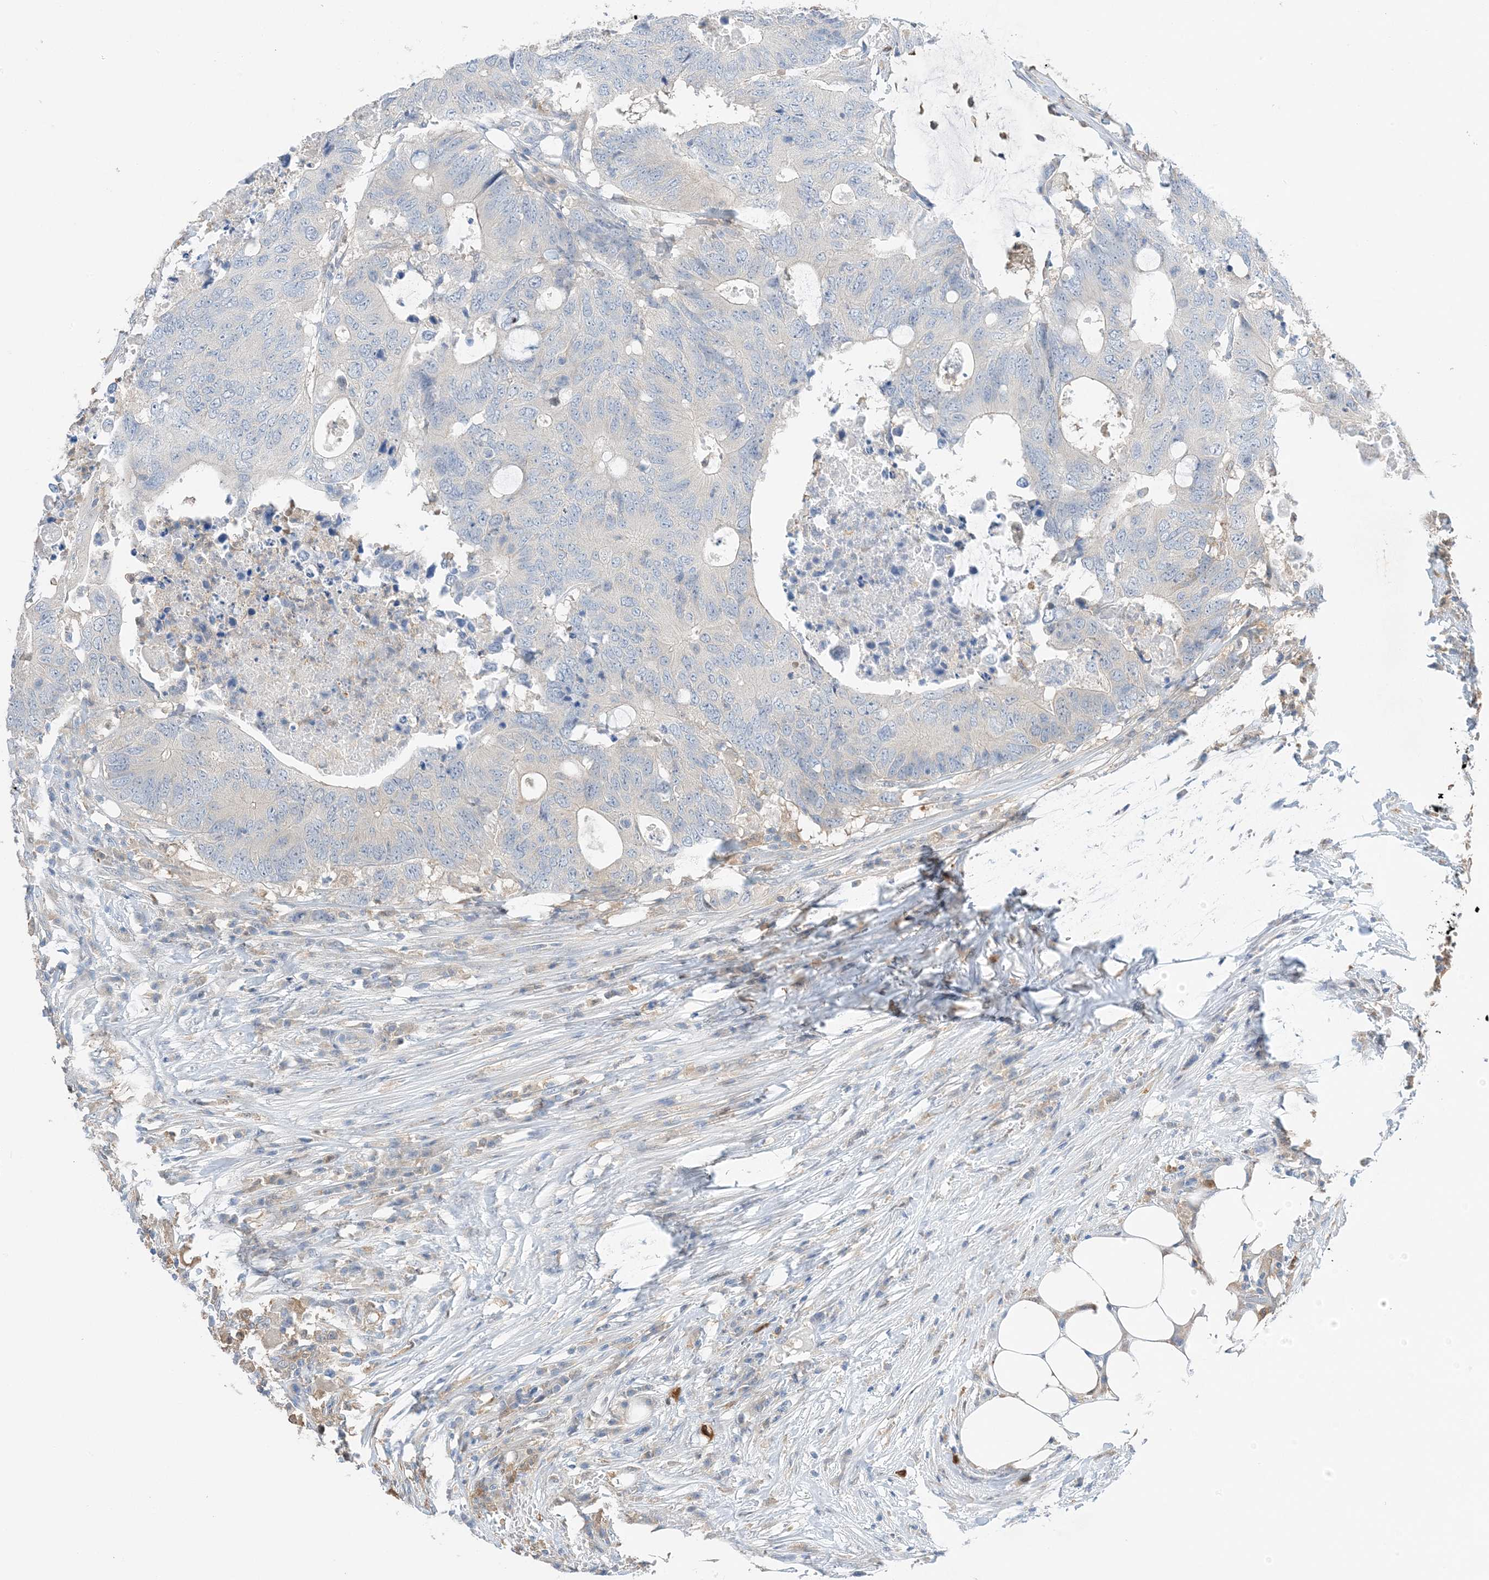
{"staining": {"intensity": "negative", "quantity": "none", "location": "none"}, "tissue": "colorectal cancer", "cell_type": "Tumor cells", "image_type": "cancer", "snomed": [{"axis": "morphology", "description": "Adenocarcinoma, NOS"}, {"axis": "topography", "description": "Colon"}], "caption": "The immunohistochemistry (IHC) photomicrograph has no significant staining in tumor cells of colorectal adenocarcinoma tissue. Nuclei are stained in blue.", "gene": "KIFBP", "patient": {"sex": "male", "age": 71}}